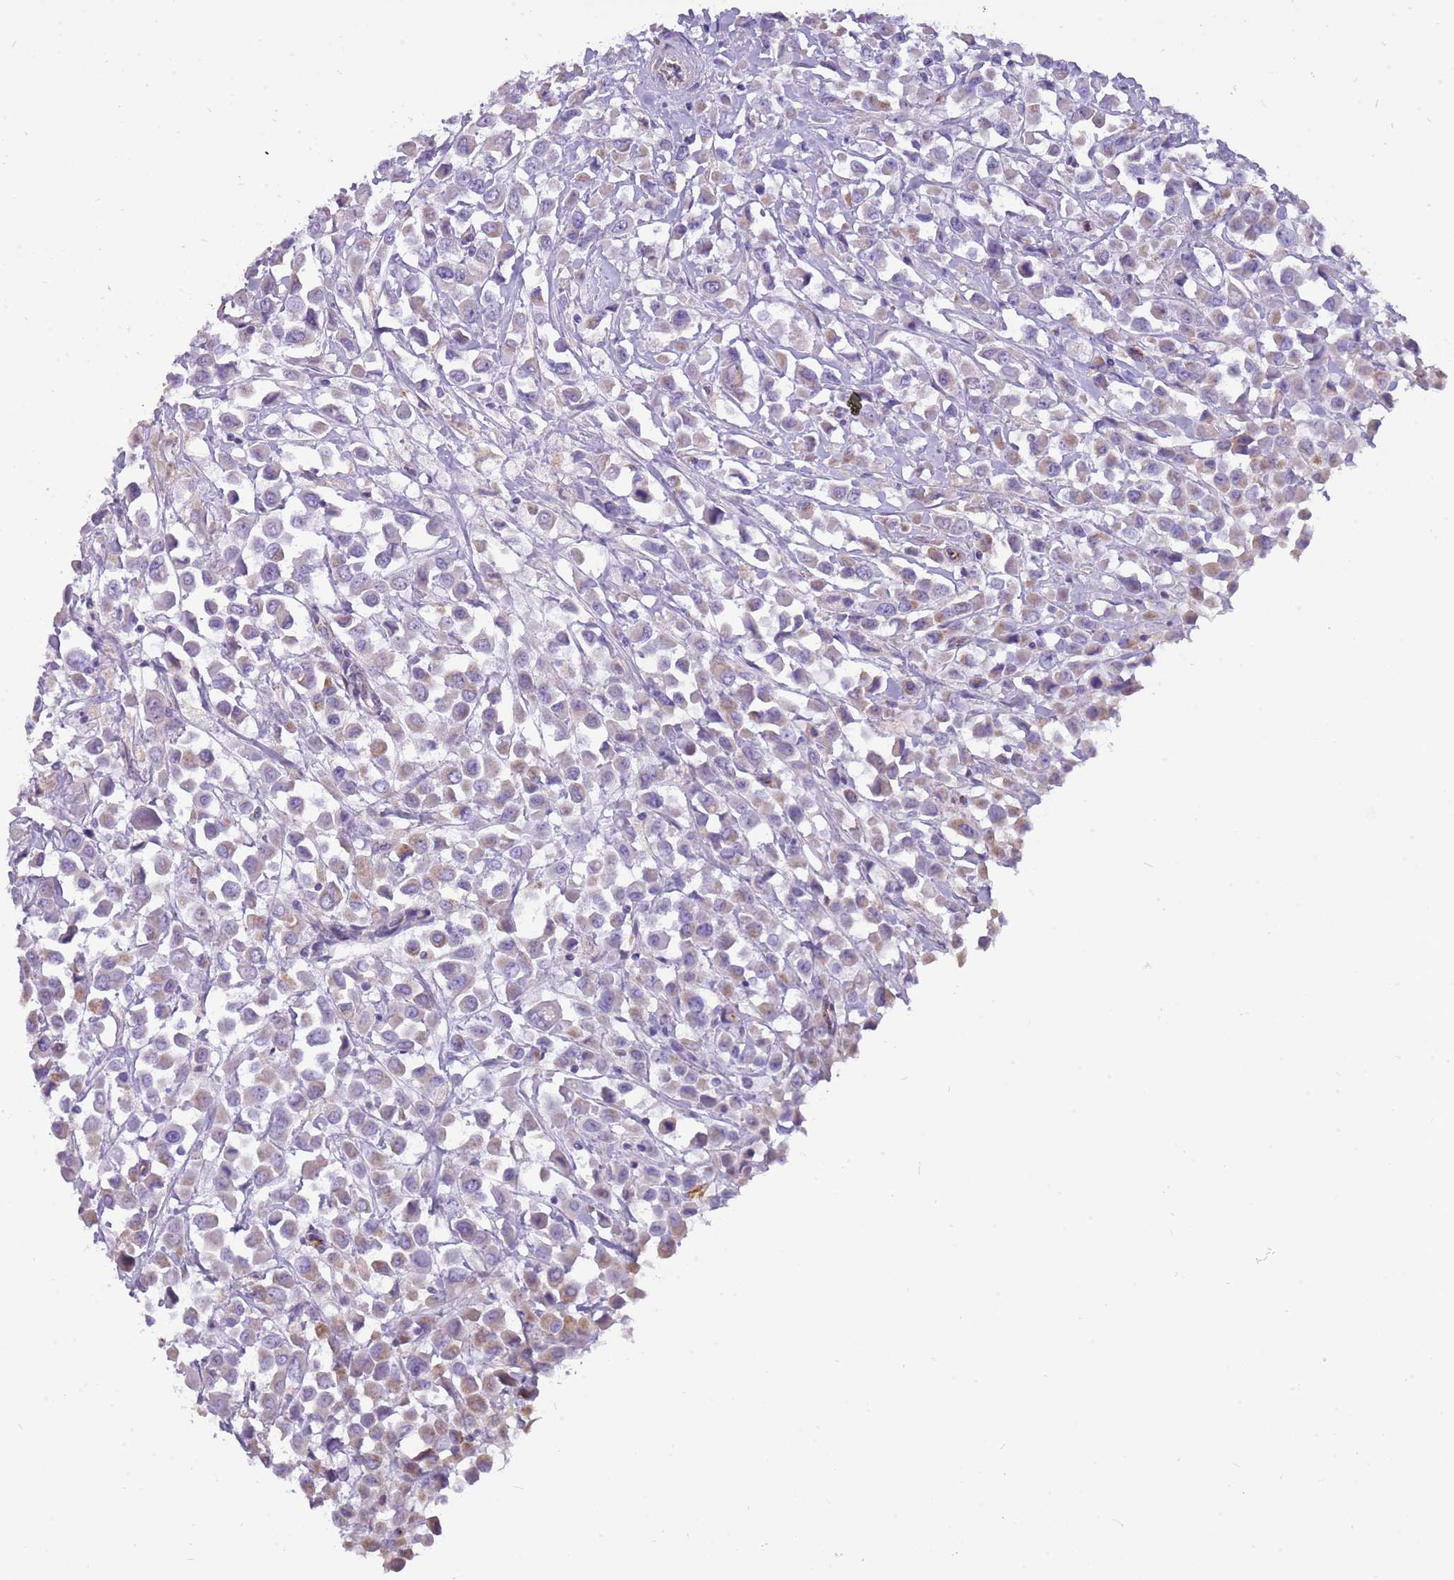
{"staining": {"intensity": "moderate", "quantity": "25%-75%", "location": "cytoplasmic/membranous"}, "tissue": "breast cancer", "cell_type": "Tumor cells", "image_type": "cancer", "snomed": [{"axis": "morphology", "description": "Duct carcinoma"}, {"axis": "topography", "description": "Breast"}], "caption": "The immunohistochemical stain labels moderate cytoplasmic/membranous positivity in tumor cells of breast cancer (infiltrating ductal carcinoma) tissue.", "gene": "PCNX1", "patient": {"sex": "female", "age": 61}}